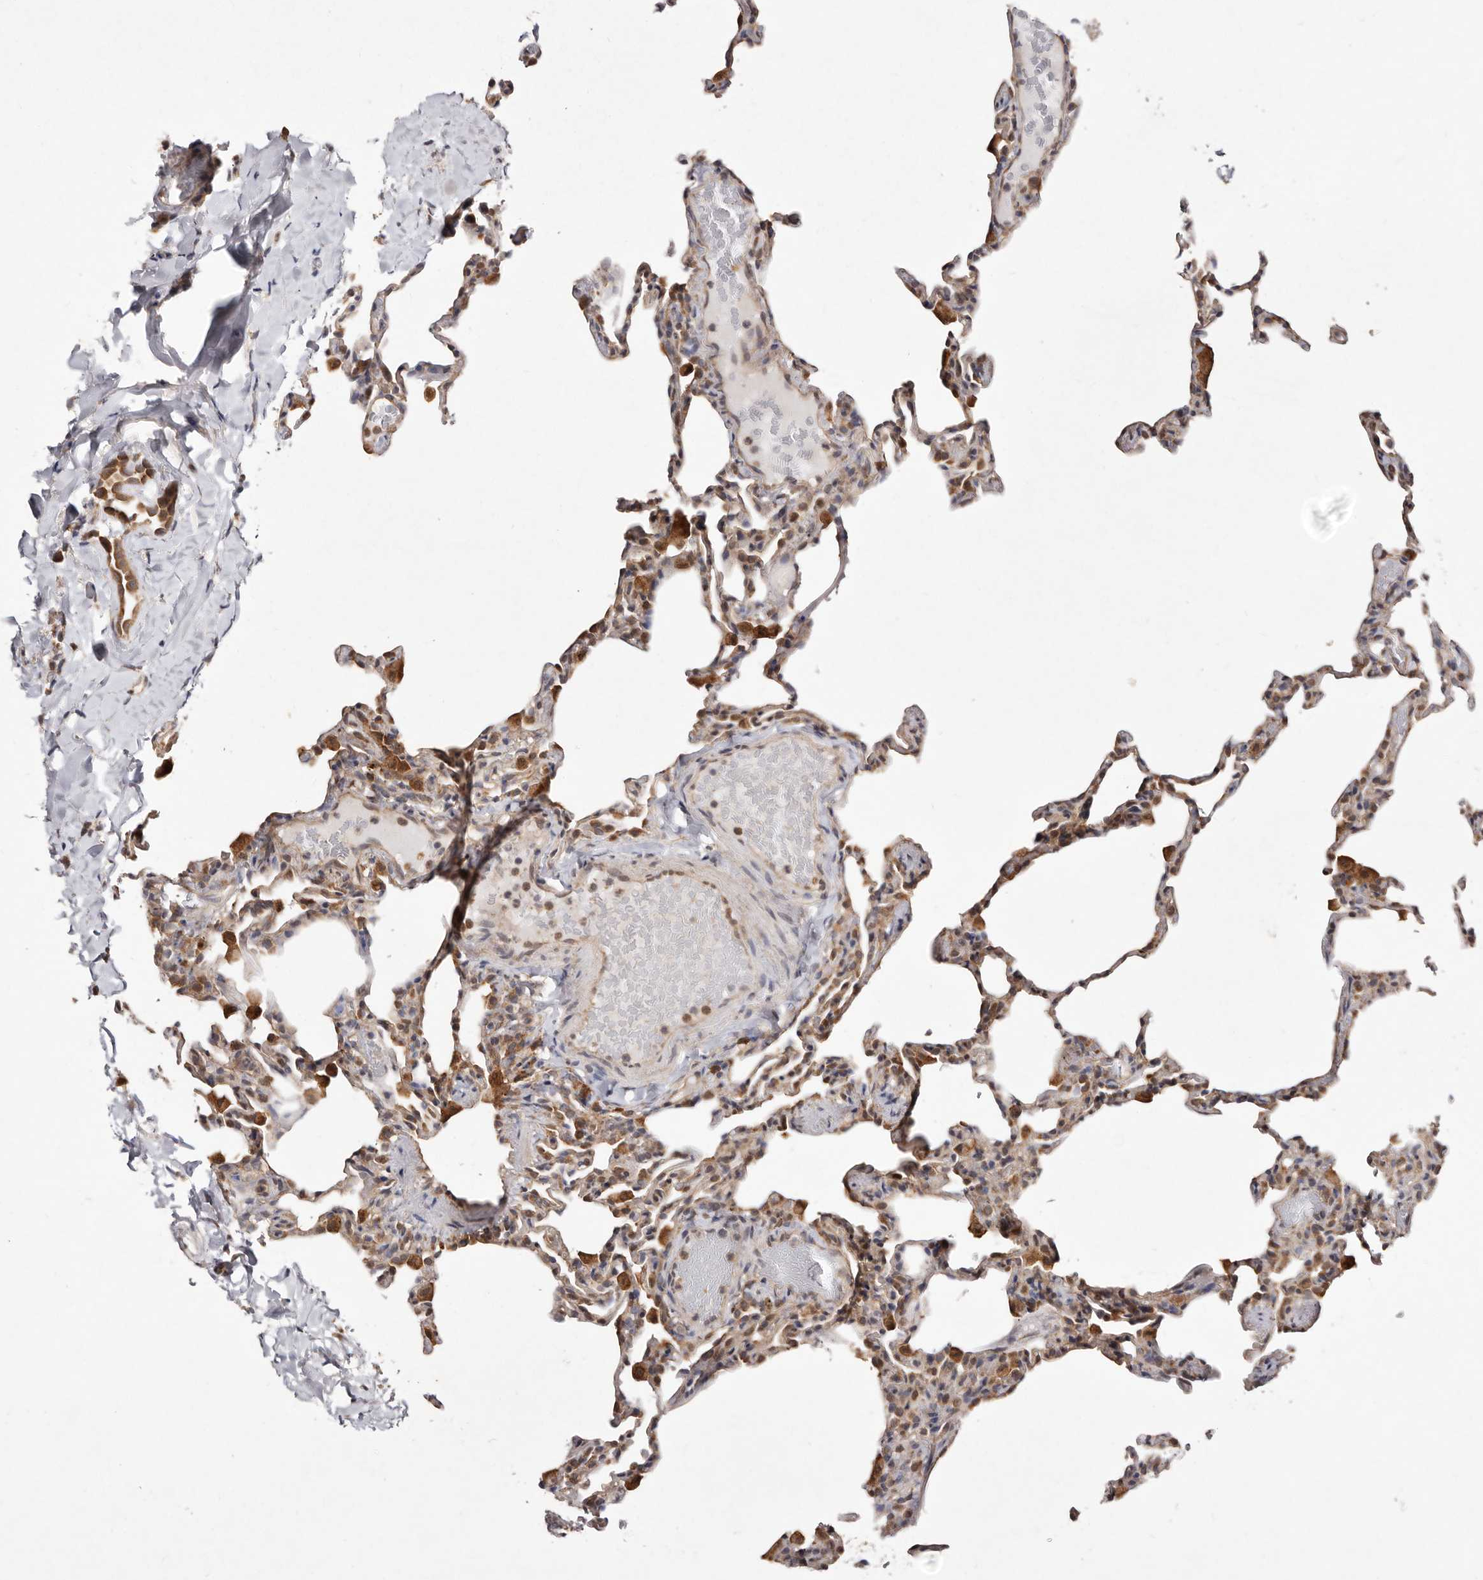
{"staining": {"intensity": "moderate", "quantity": "<25%", "location": "cytoplasmic/membranous"}, "tissue": "lung", "cell_type": "Alveolar cells", "image_type": "normal", "snomed": [{"axis": "morphology", "description": "Normal tissue, NOS"}, {"axis": "topography", "description": "Lung"}], "caption": "A histopathology image of lung stained for a protein shows moderate cytoplasmic/membranous brown staining in alveolar cells. (brown staining indicates protein expression, while blue staining denotes nuclei).", "gene": "RRM2B", "patient": {"sex": "male", "age": 20}}